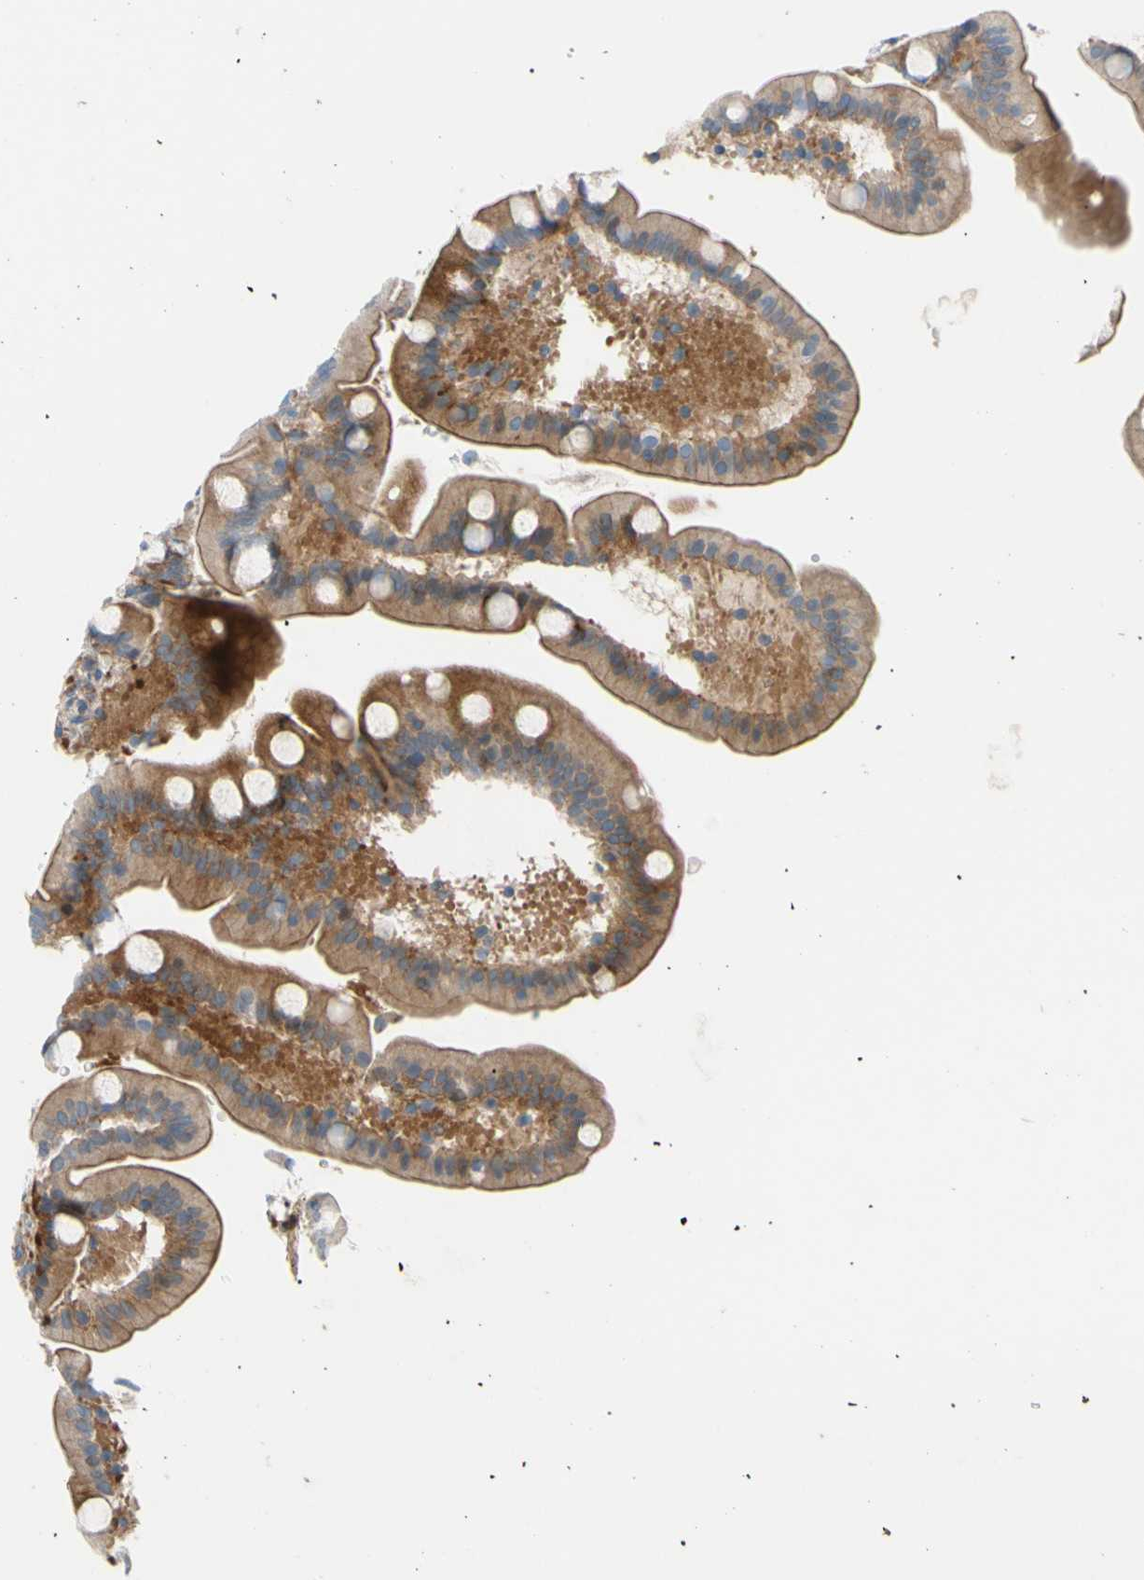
{"staining": {"intensity": "moderate", "quantity": ">75%", "location": "cytoplasmic/membranous"}, "tissue": "duodenum", "cell_type": "Glandular cells", "image_type": "normal", "snomed": [{"axis": "morphology", "description": "Normal tissue, NOS"}, {"axis": "topography", "description": "Duodenum"}], "caption": "Glandular cells reveal medium levels of moderate cytoplasmic/membranous staining in approximately >75% of cells in benign duodenum.", "gene": "PAK2", "patient": {"sex": "male", "age": 54}}